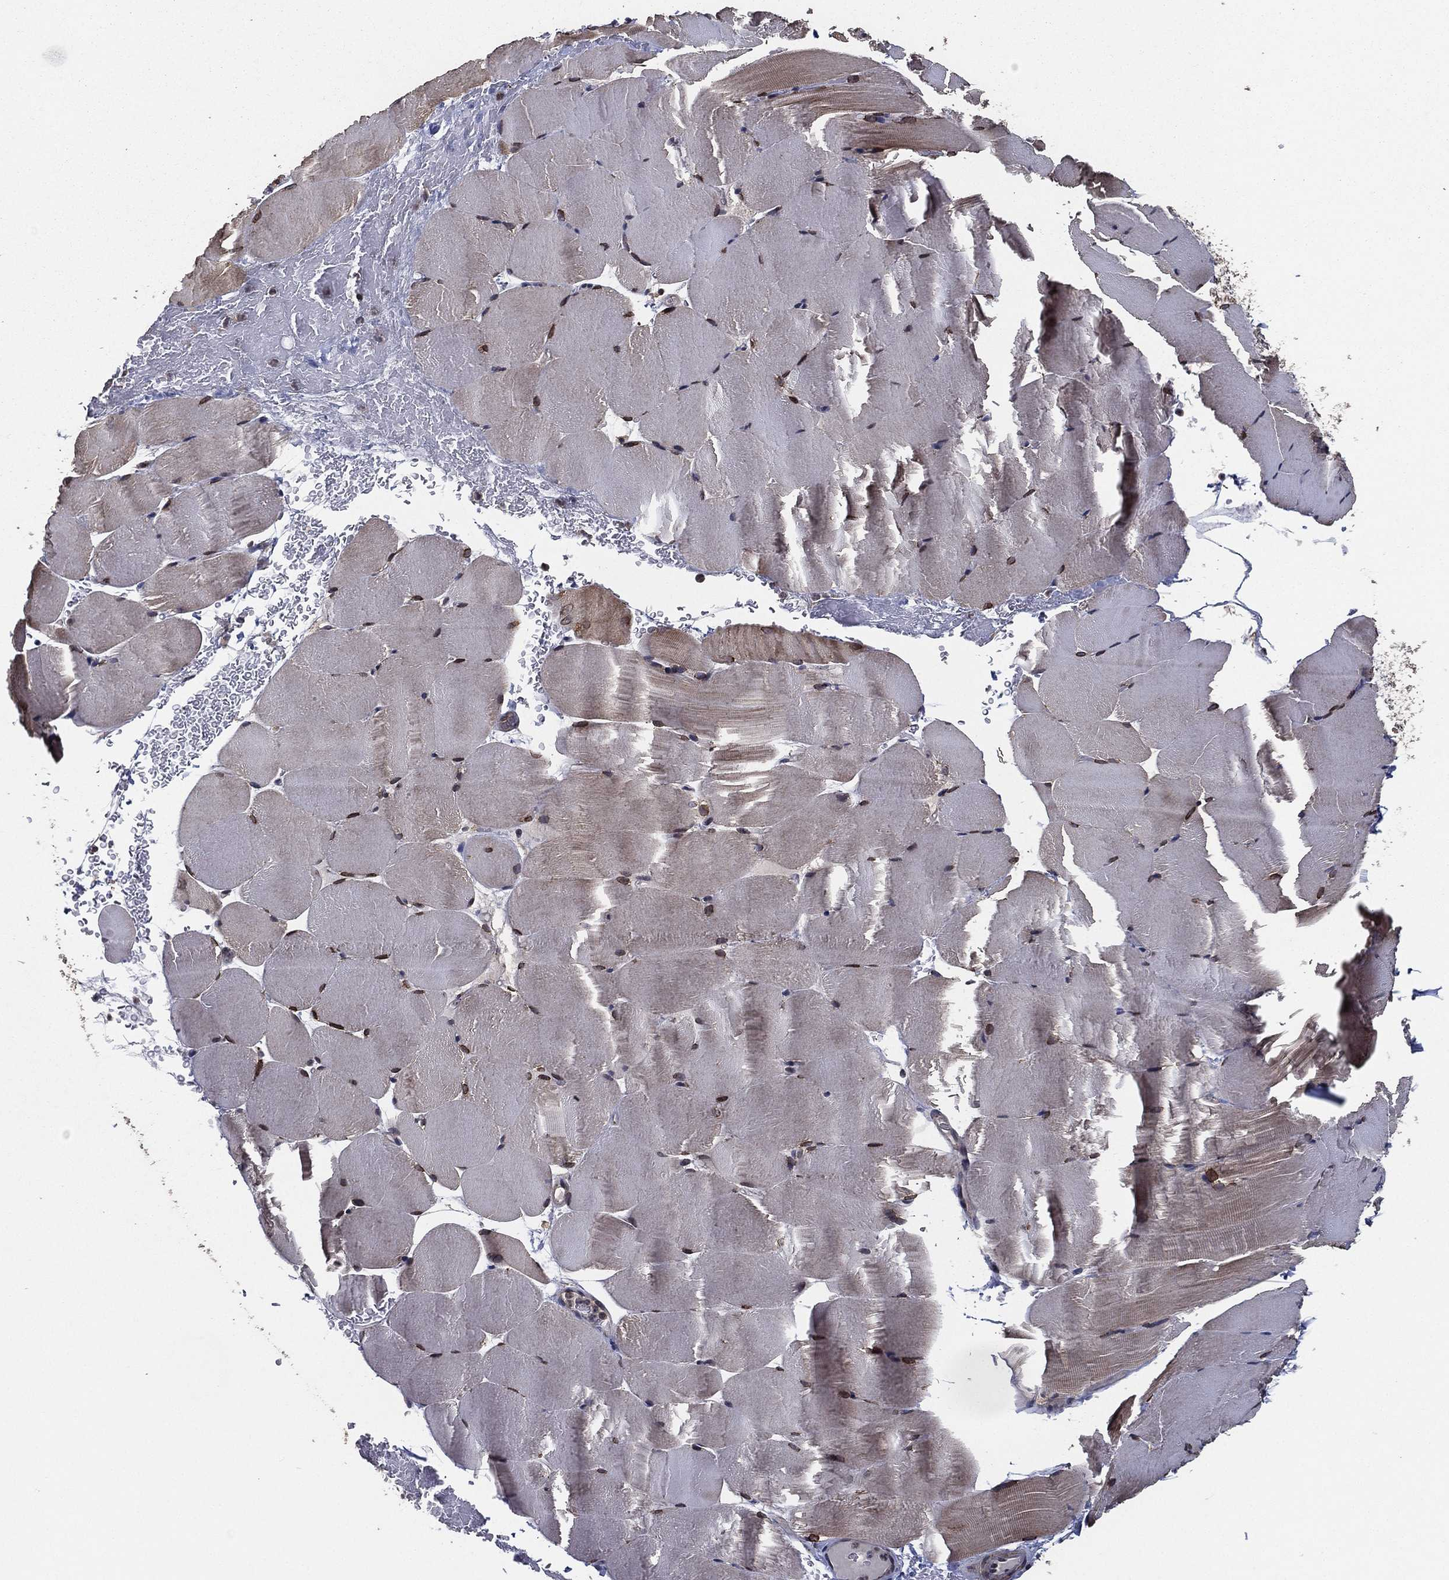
{"staining": {"intensity": "moderate", "quantity": "<25%", "location": "cytoplasmic/membranous,nuclear"}, "tissue": "skeletal muscle", "cell_type": "Myocytes", "image_type": "normal", "snomed": [{"axis": "morphology", "description": "Normal tissue, NOS"}, {"axis": "topography", "description": "Skeletal muscle"}], "caption": "Immunohistochemistry (IHC) staining of unremarkable skeletal muscle, which reveals low levels of moderate cytoplasmic/membranous,nuclear positivity in approximately <25% of myocytes indicating moderate cytoplasmic/membranous,nuclear protein staining. The staining was performed using DAB (brown) for protein detection and nuclei were counterstained in hematoxylin (blue).", "gene": "PCNT", "patient": {"sex": "female", "age": 37}}